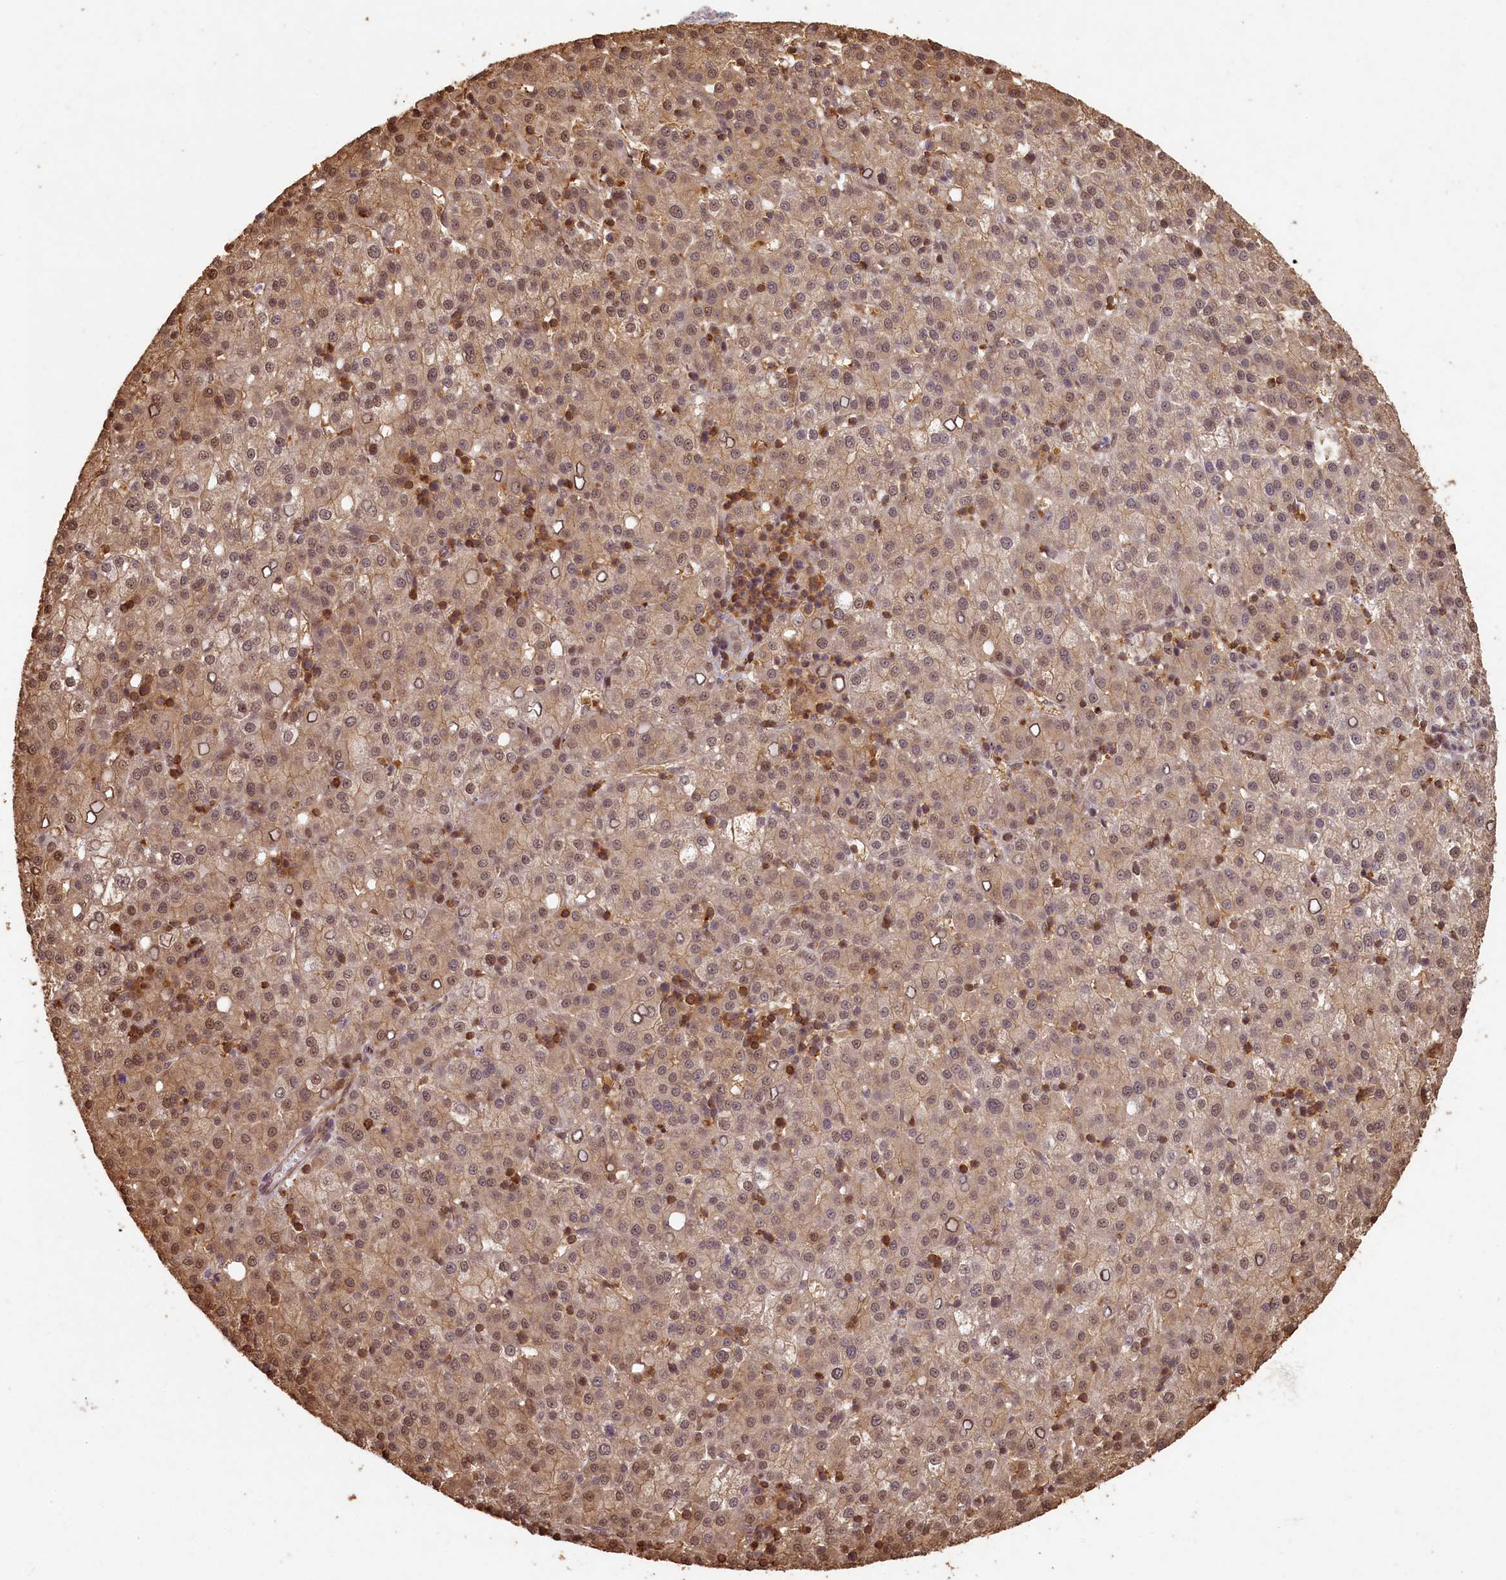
{"staining": {"intensity": "weak", "quantity": ">75%", "location": "cytoplasmic/membranous,nuclear"}, "tissue": "liver cancer", "cell_type": "Tumor cells", "image_type": "cancer", "snomed": [{"axis": "morphology", "description": "Carcinoma, Hepatocellular, NOS"}, {"axis": "topography", "description": "Liver"}], "caption": "Tumor cells exhibit low levels of weak cytoplasmic/membranous and nuclear positivity in about >75% of cells in human liver cancer (hepatocellular carcinoma).", "gene": "MADD", "patient": {"sex": "female", "age": 58}}